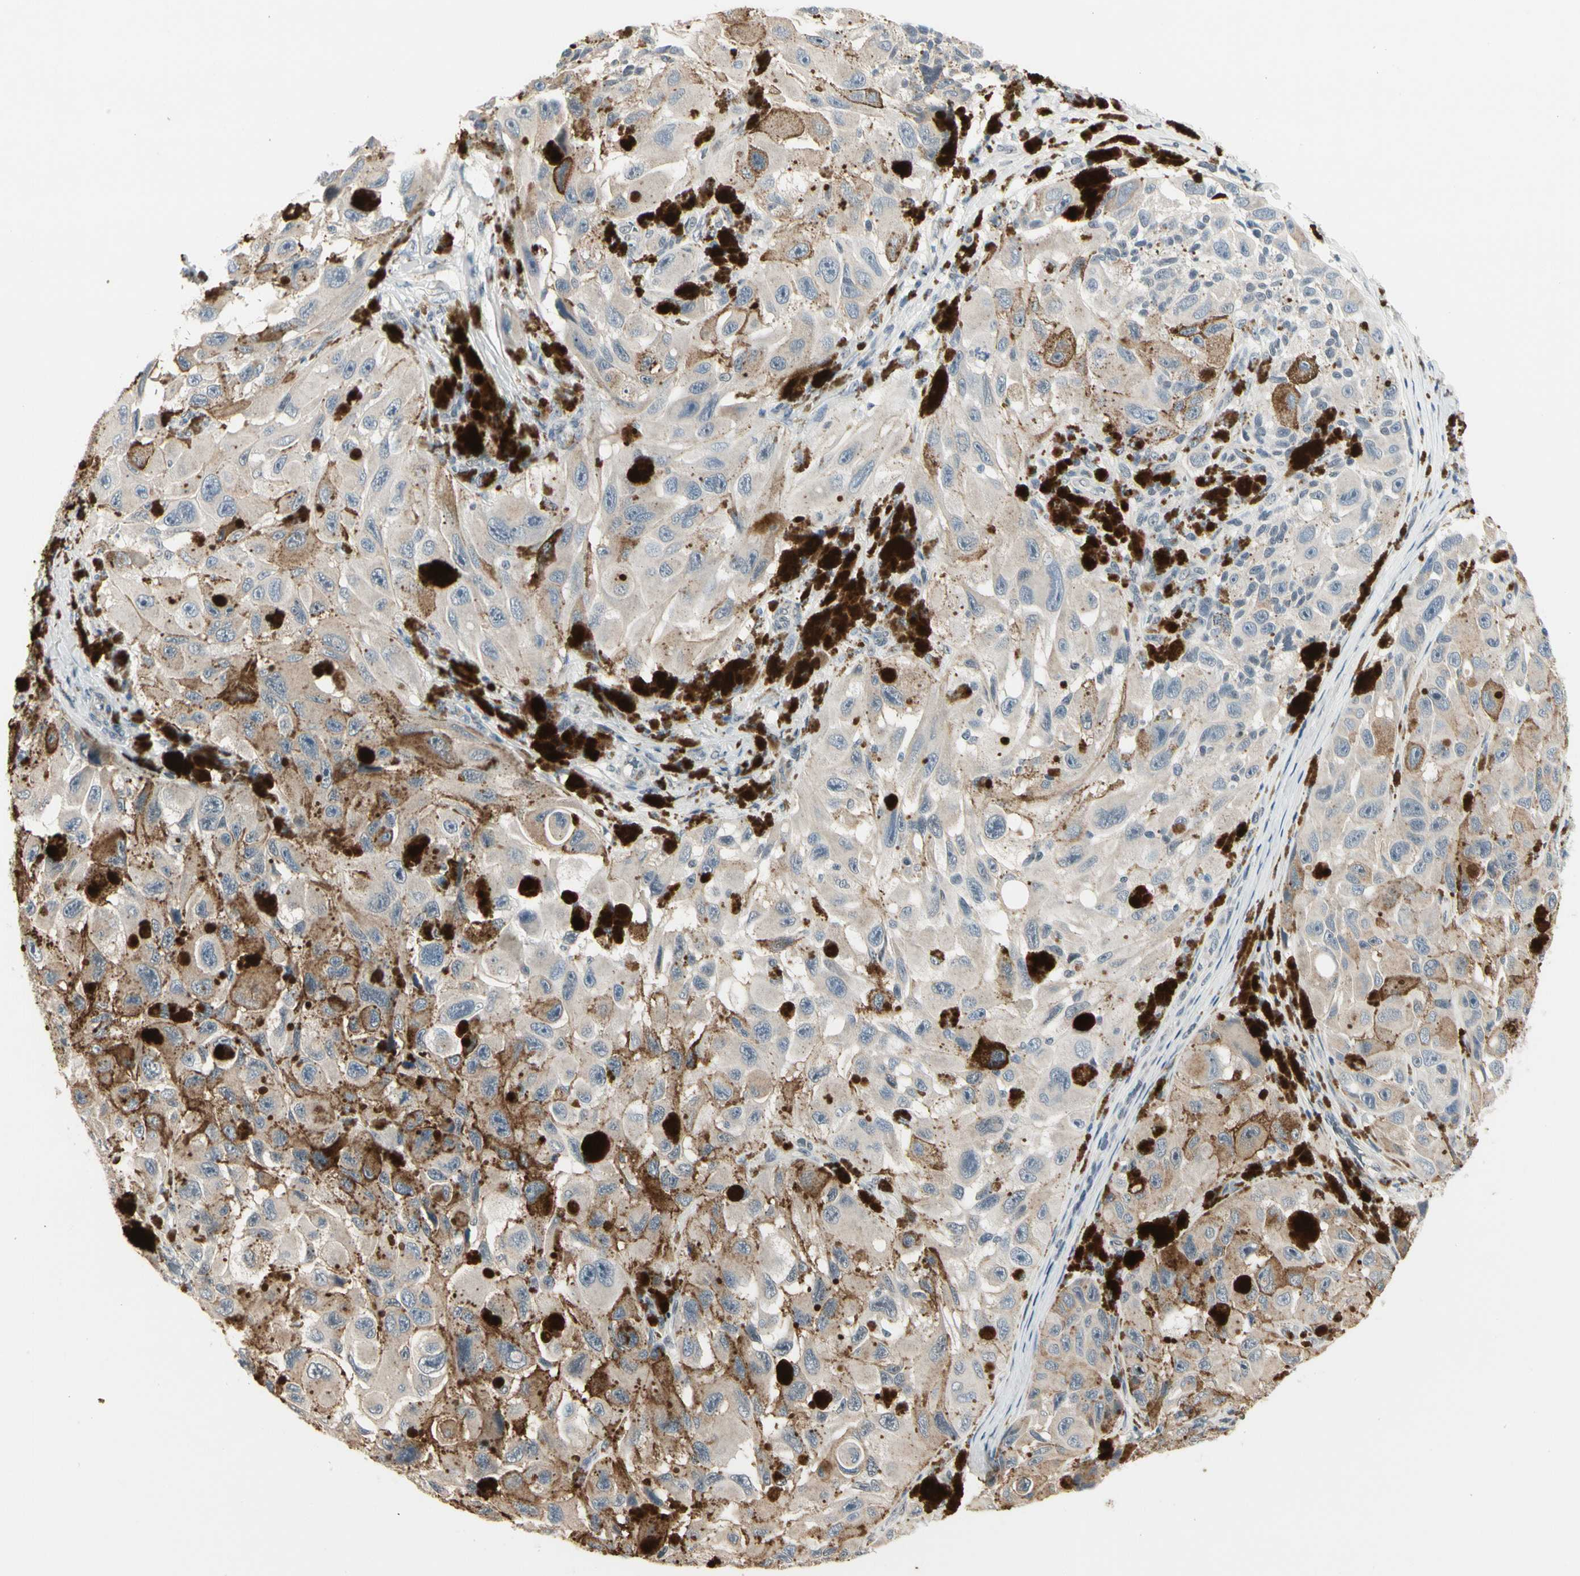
{"staining": {"intensity": "negative", "quantity": "none", "location": "none"}, "tissue": "melanoma", "cell_type": "Tumor cells", "image_type": "cancer", "snomed": [{"axis": "morphology", "description": "Malignant melanoma, NOS"}, {"axis": "topography", "description": "Skin"}], "caption": "Protein analysis of malignant melanoma exhibits no significant positivity in tumor cells.", "gene": "GREM1", "patient": {"sex": "female", "age": 73}}